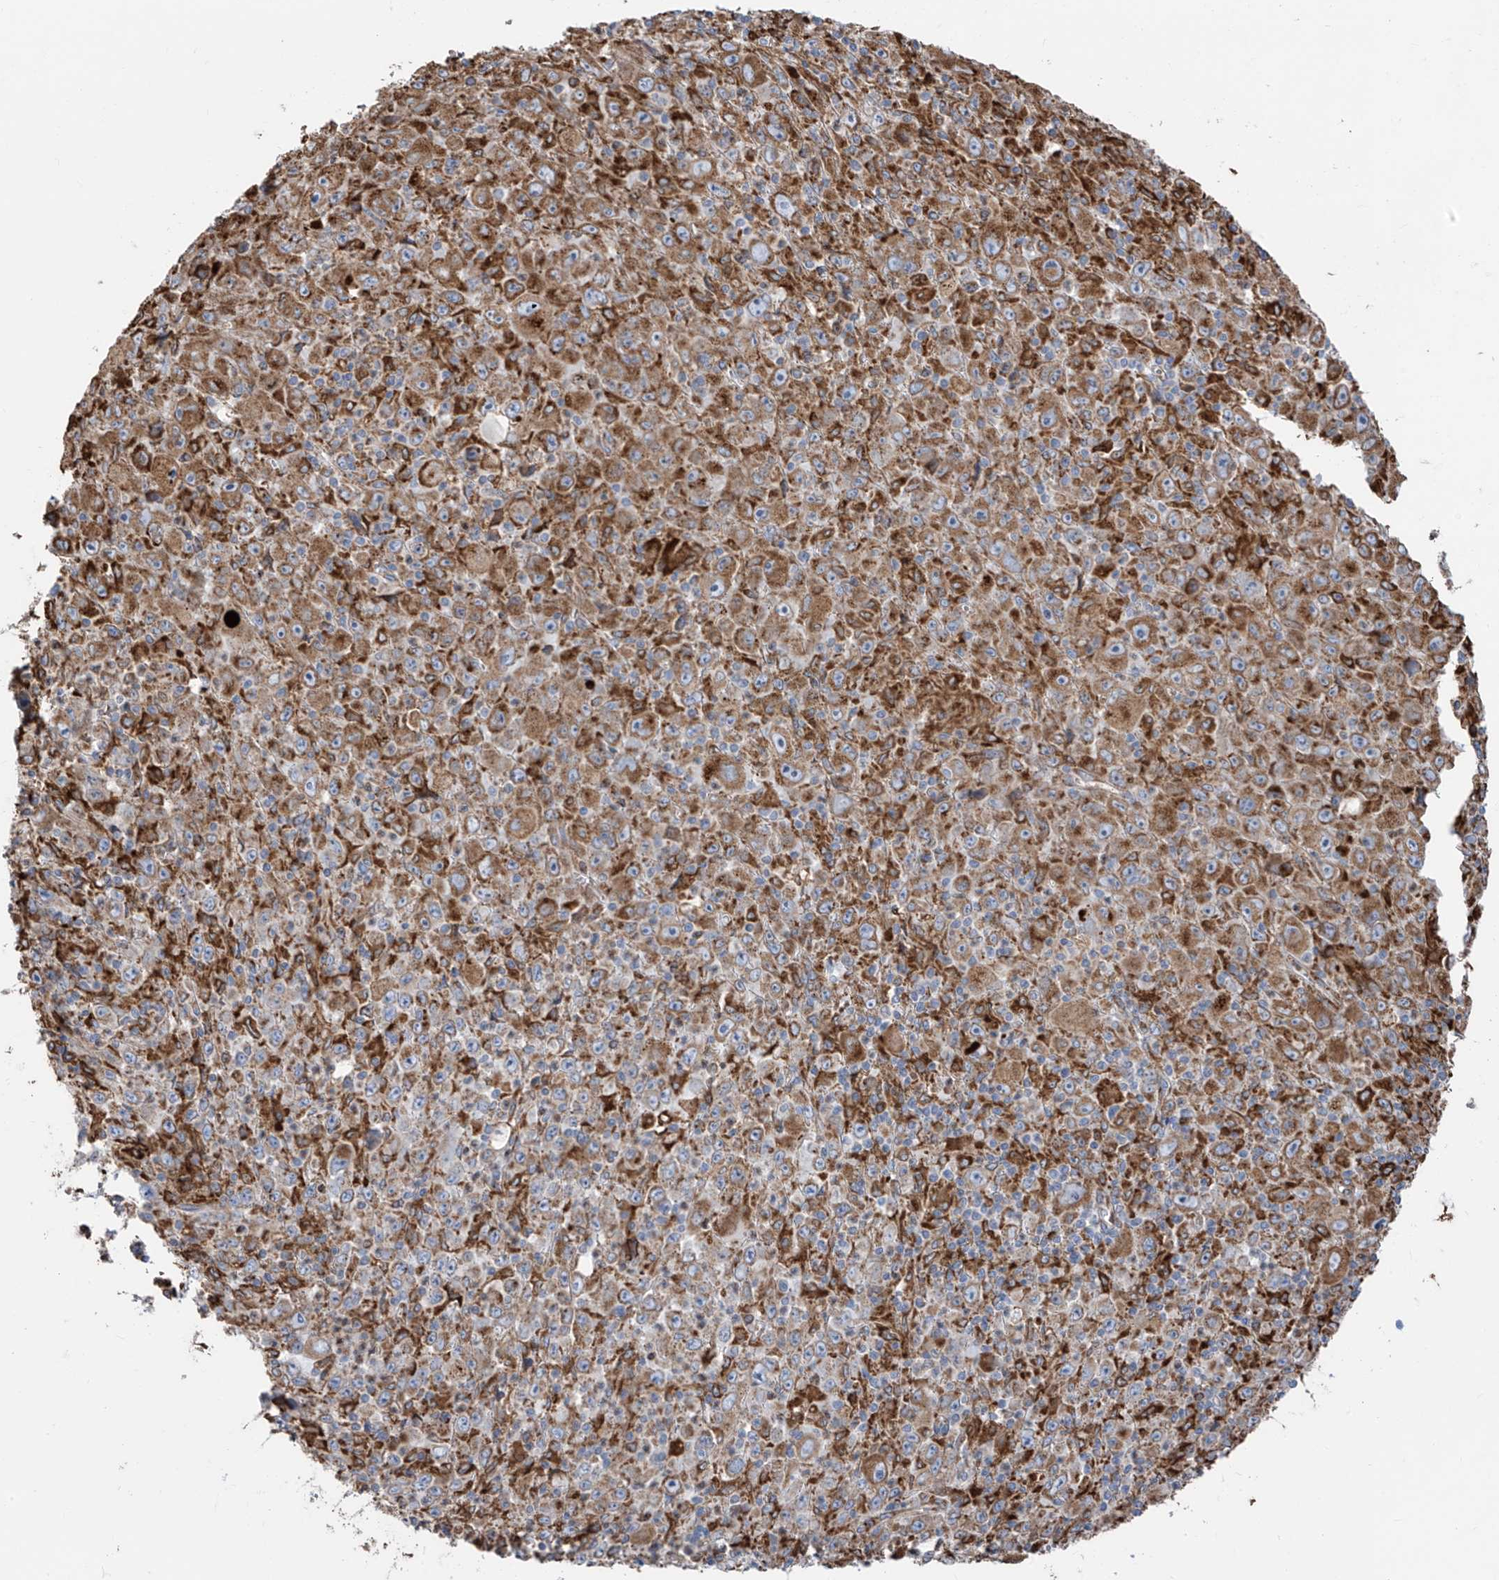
{"staining": {"intensity": "moderate", "quantity": ">75%", "location": "cytoplasmic/membranous"}, "tissue": "melanoma", "cell_type": "Tumor cells", "image_type": "cancer", "snomed": [{"axis": "morphology", "description": "Malignant melanoma, Metastatic site"}, {"axis": "topography", "description": "Skin"}], "caption": "Approximately >75% of tumor cells in human malignant melanoma (metastatic site) reveal moderate cytoplasmic/membranous protein staining as visualized by brown immunohistochemical staining.", "gene": "ZNF354C", "patient": {"sex": "female", "age": 56}}